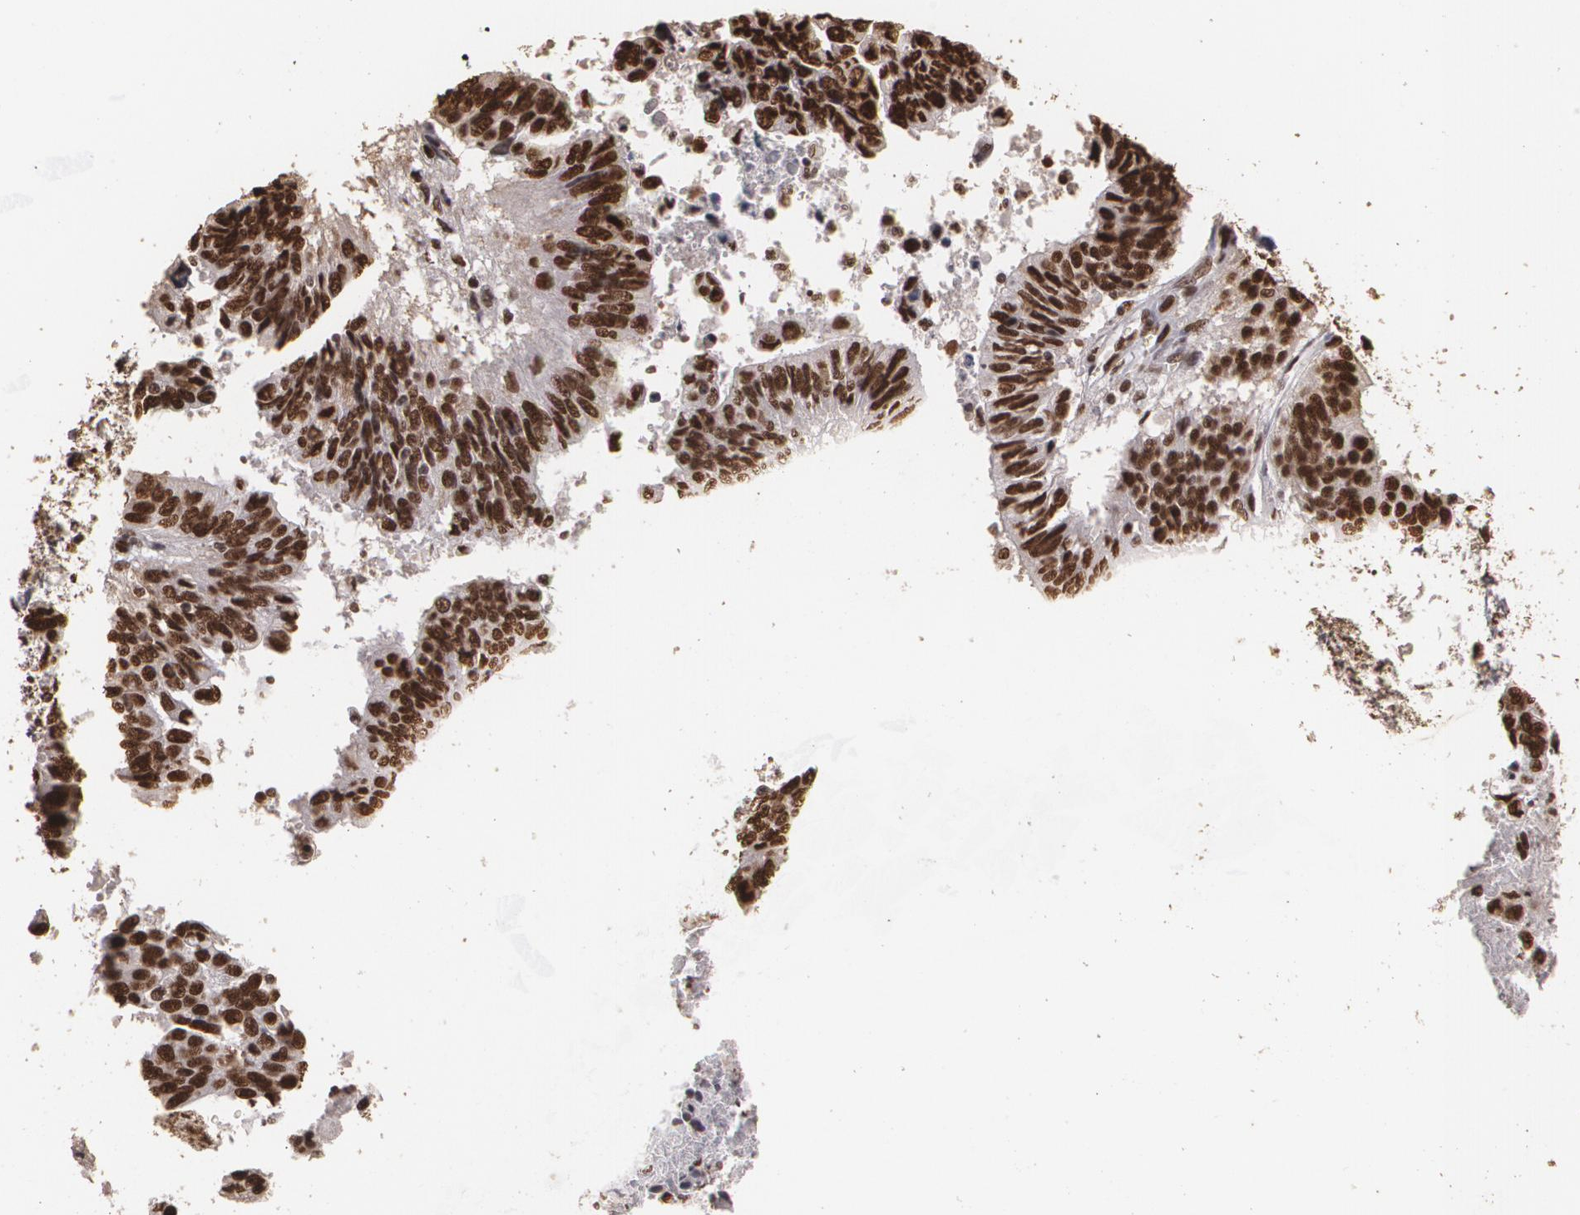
{"staining": {"intensity": "strong", "quantity": ">75%", "location": "cytoplasmic/membranous,nuclear"}, "tissue": "stomach cancer", "cell_type": "Tumor cells", "image_type": "cancer", "snomed": [{"axis": "morphology", "description": "Adenocarcinoma, NOS"}, {"axis": "topography", "description": "Stomach, upper"}], "caption": "Stomach cancer (adenocarcinoma) was stained to show a protein in brown. There is high levels of strong cytoplasmic/membranous and nuclear staining in approximately >75% of tumor cells. (IHC, brightfield microscopy, high magnification).", "gene": "RCOR1", "patient": {"sex": "female", "age": 50}}